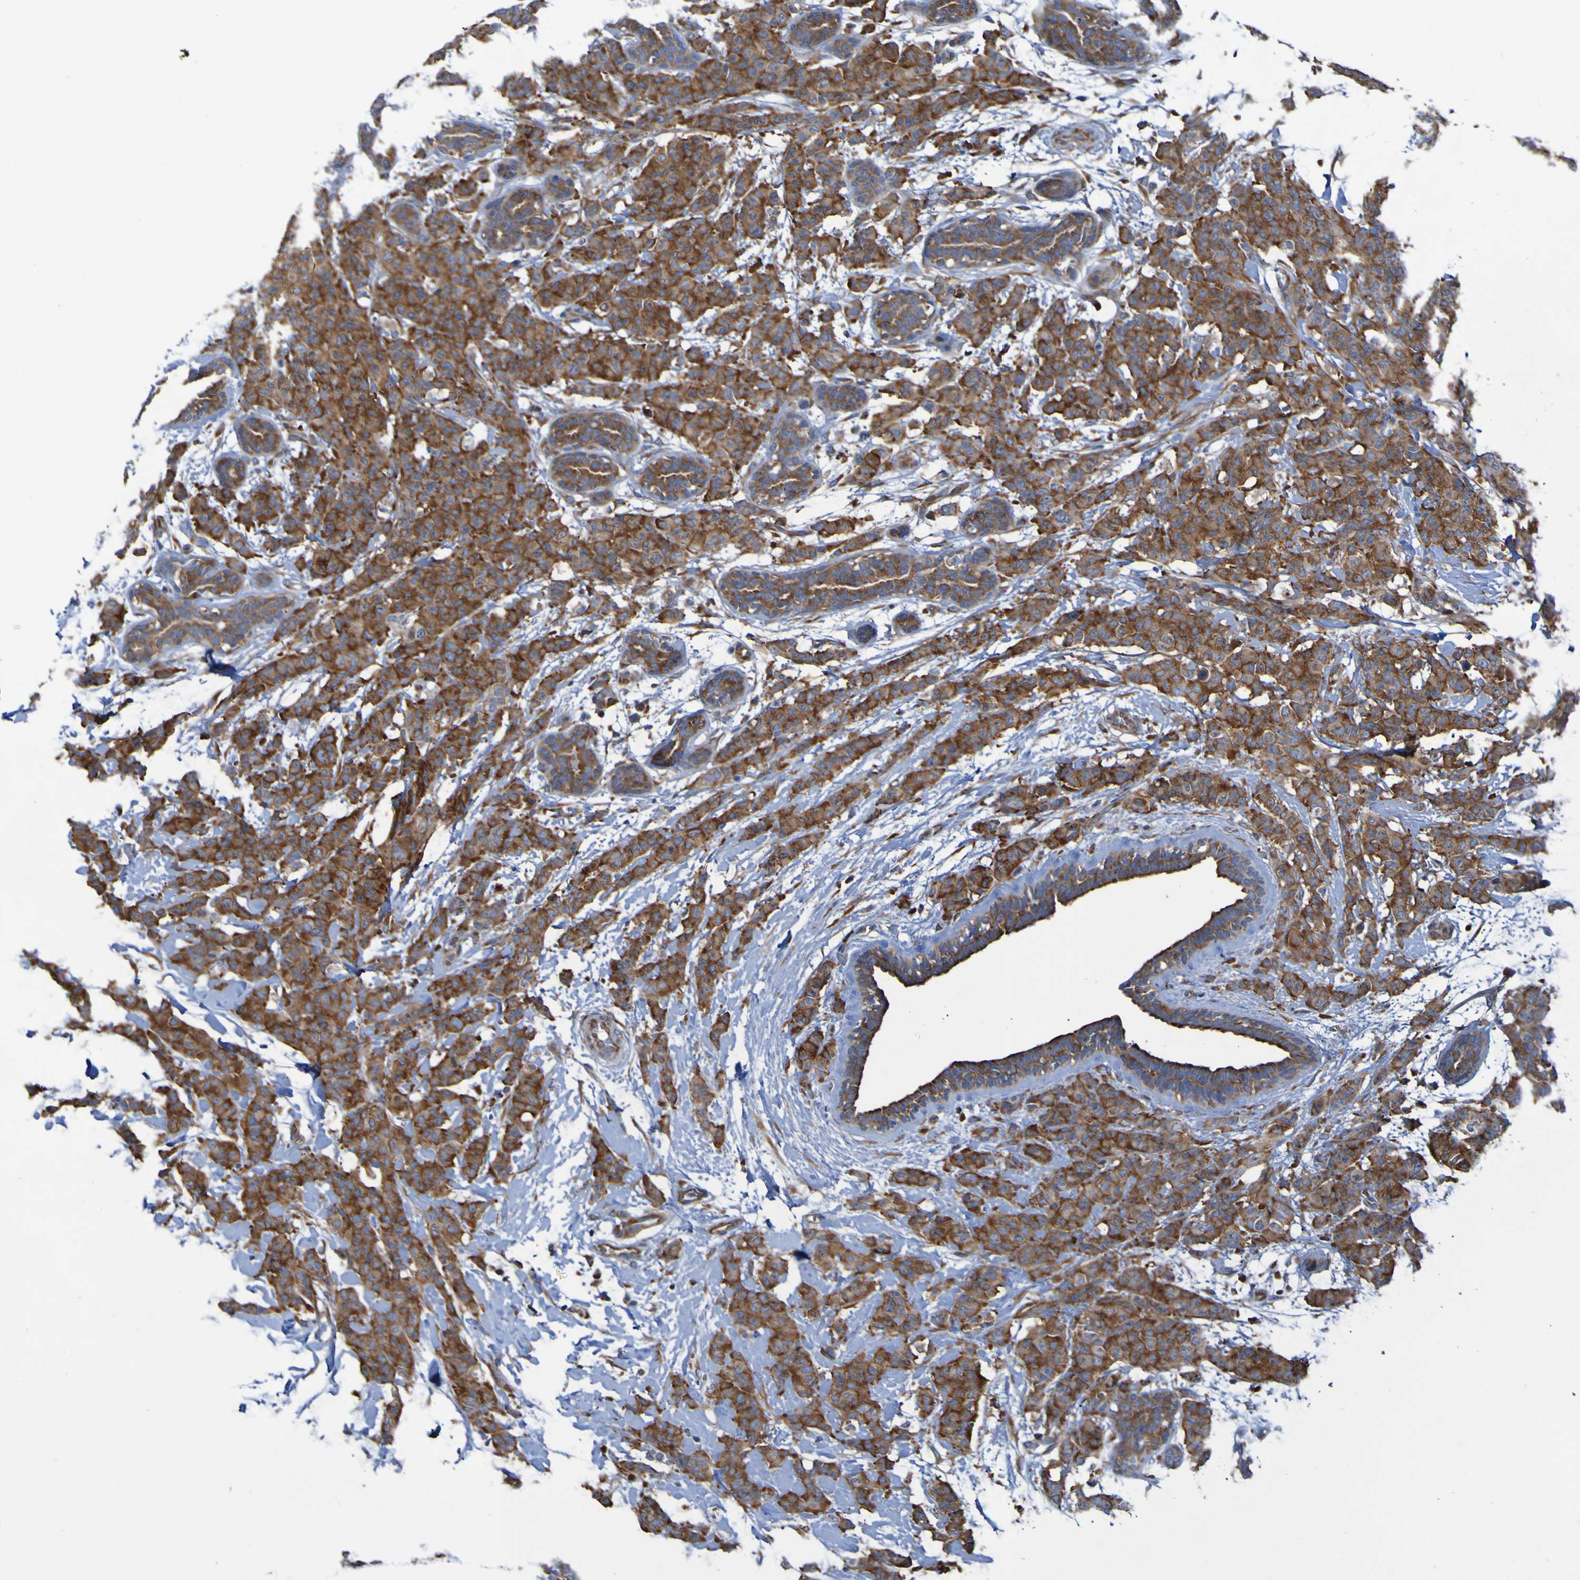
{"staining": {"intensity": "strong", "quantity": ">75%", "location": "cytoplasmic/membranous"}, "tissue": "breast cancer", "cell_type": "Tumor cells", "image_type": "cancer", "snomed": [{"axis": "morphology", "description": "Normal tissue, NOS"}, {"axis": "morphology", "description": "Duct carcinoma"}, {"axis": "topography", "description": "Breast"}], "caption": "The image demonstrates a brown stain indicating the presence of a protein in the cytoplasmic/membranous of tumor cells in breast intraductal carcinoma.", "gene": "FKBP3", "patient": {"sex": "female", "age": 40}}